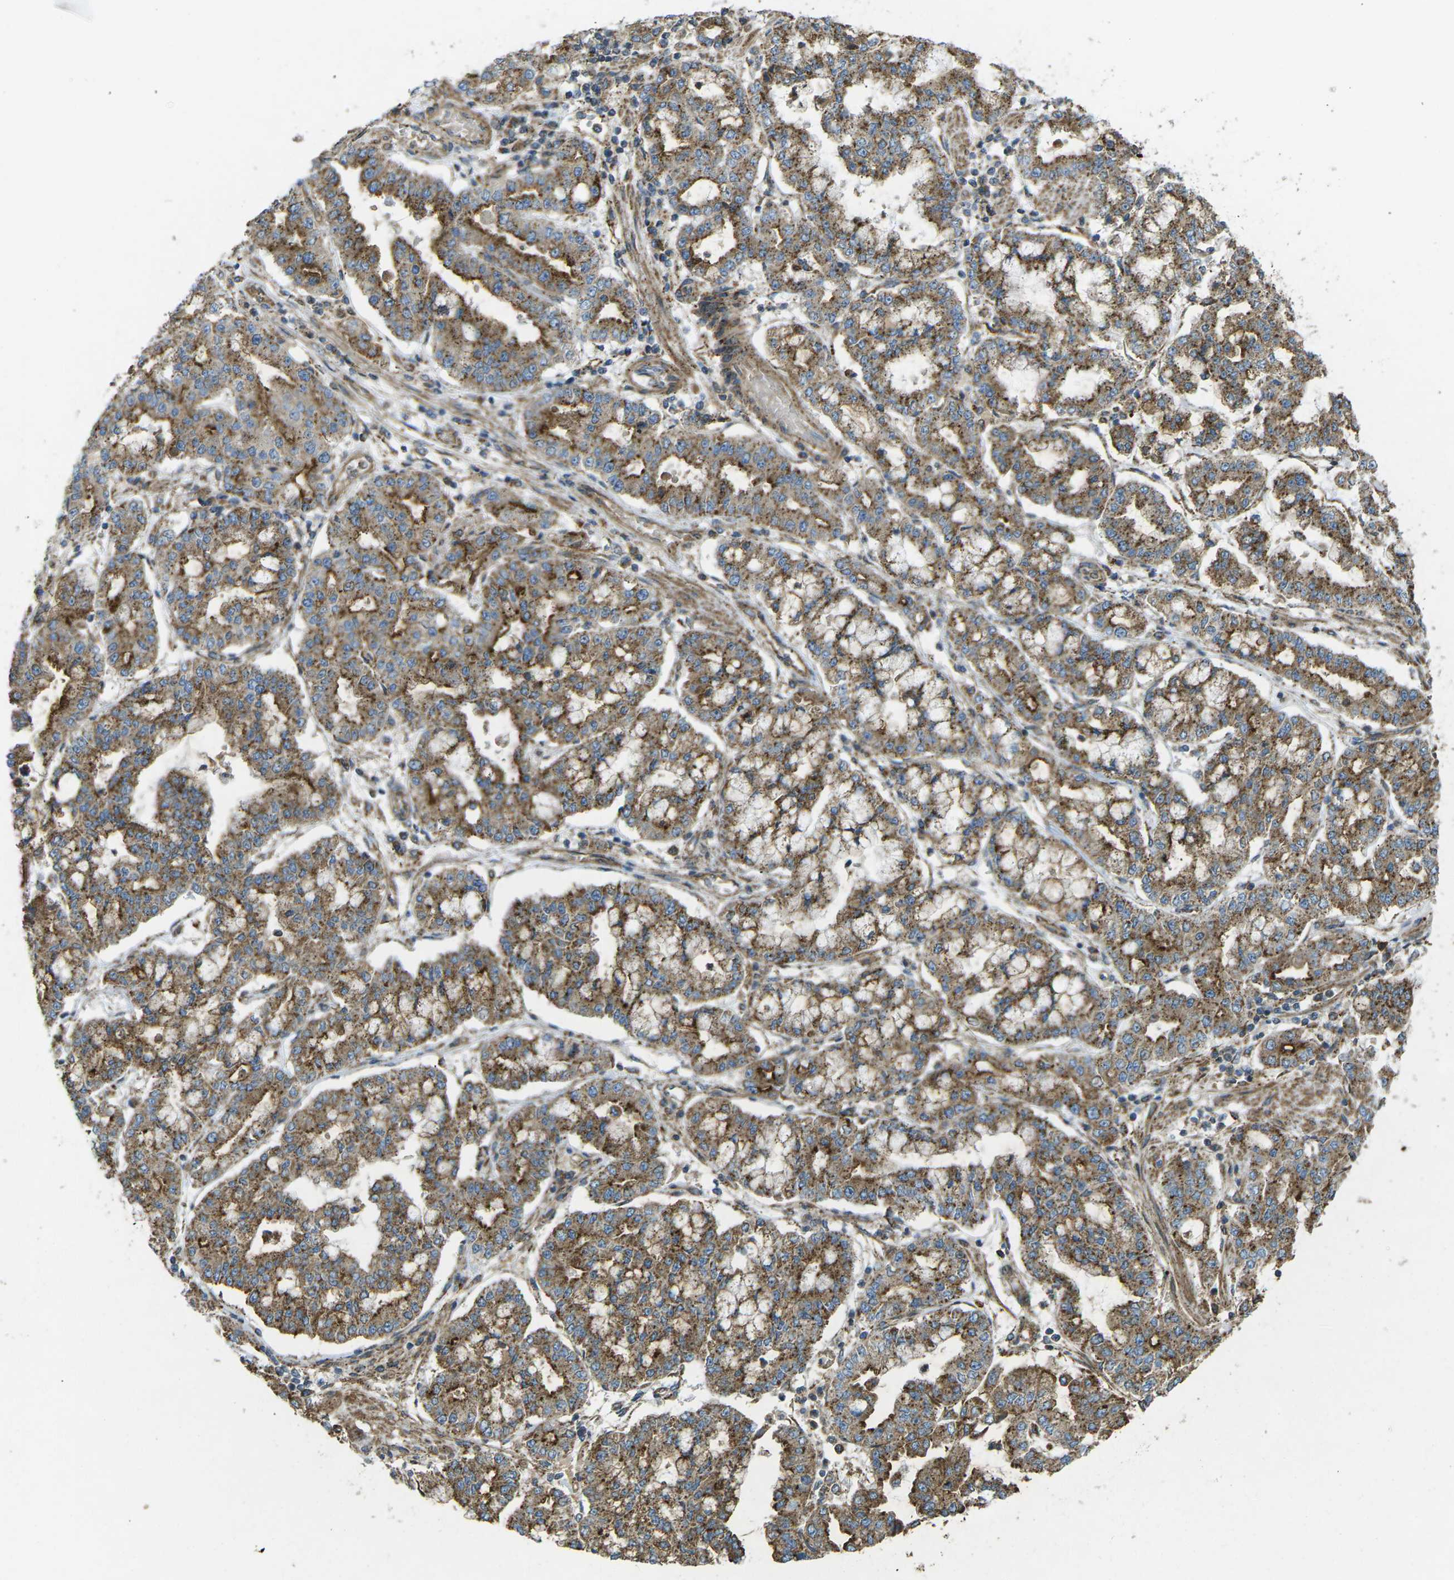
{"staining": {"intensity": "strong", "quantity": ">75%", "location": "cytoplasmic/membranous"}, "tissue": "stomach cancer", "cell_type": "Tumor cells", "image_type": "cancer", "snomed": [{"axis": "morphology", "description": "Adenocarcinoma, NOS"}, {"axis": "topography", "description": "Stomach"}], "caption": "Immunohistochemical staining of human adenocarcinoma (stomach) reveals high levels of strong cytoplasmic/membranous expression in approximately >75% of tumor cells. The staining was performed using DAB (3,3'-diaminobenzidine) to visualize the protein expression in brown, while the nuclei were stained in blue with hematoxylin (Magnification: 20x).", "gene": "CHMP3", "patient": {"sex": "male", "age": 76}}